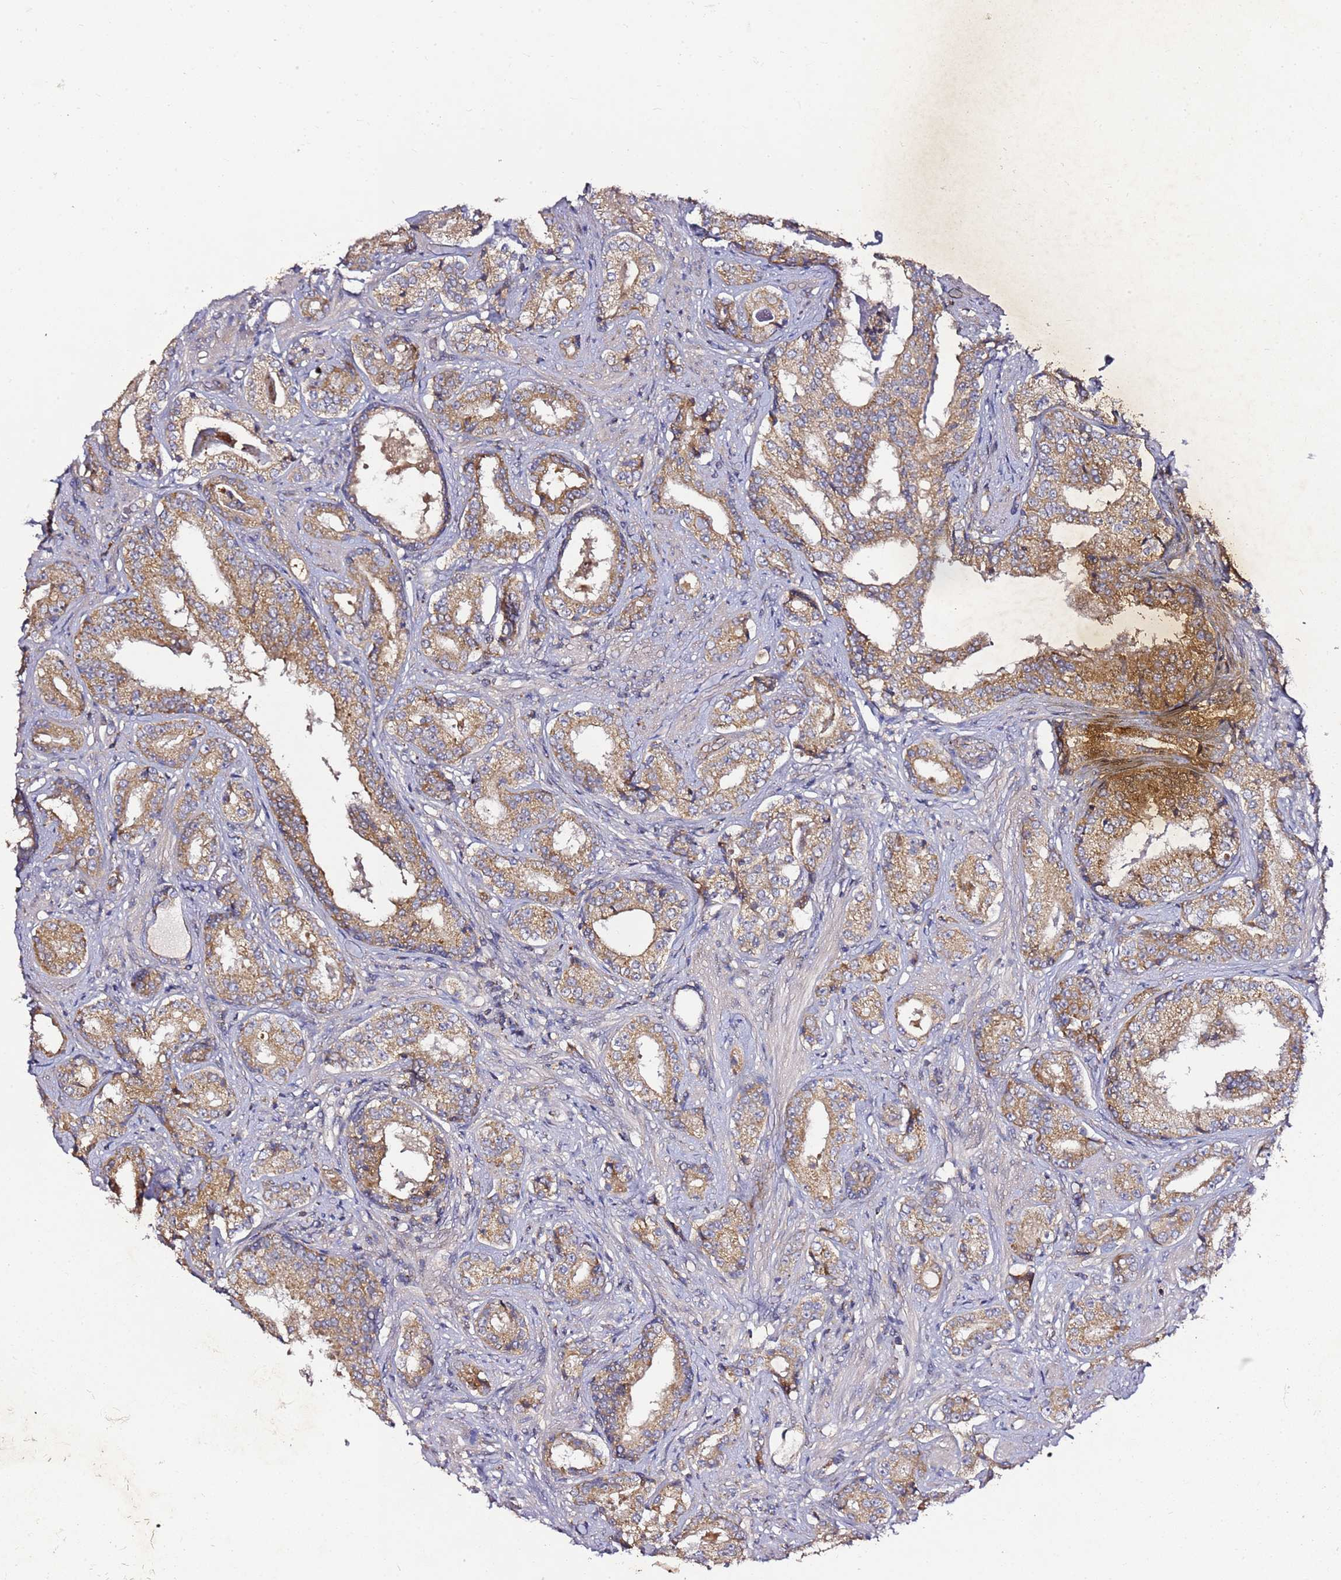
{"staining": {"intensity": "moderate", "quantity": ">75%", "location": "cytoplasmic/membranous"}, "tissue": "prostate cancer", "cell_type": "Tumor cells", "image_type": "cancer", "snomed": [{"axis": "morphology", "description": "Adenocarcinoma, High grade"}, {"axis": "topography", "description": "Prostate"}], "caption": "Brown immunohistochemical staining in prostate high-grade adenocarcinoma exhibits moderate cytoplasmic/membranous expression in about >75% of tumor cells. Nuclei are stained in blue.", "gene": "KRTAP21-3", "patient": {"sex": "male", "age": 58}}